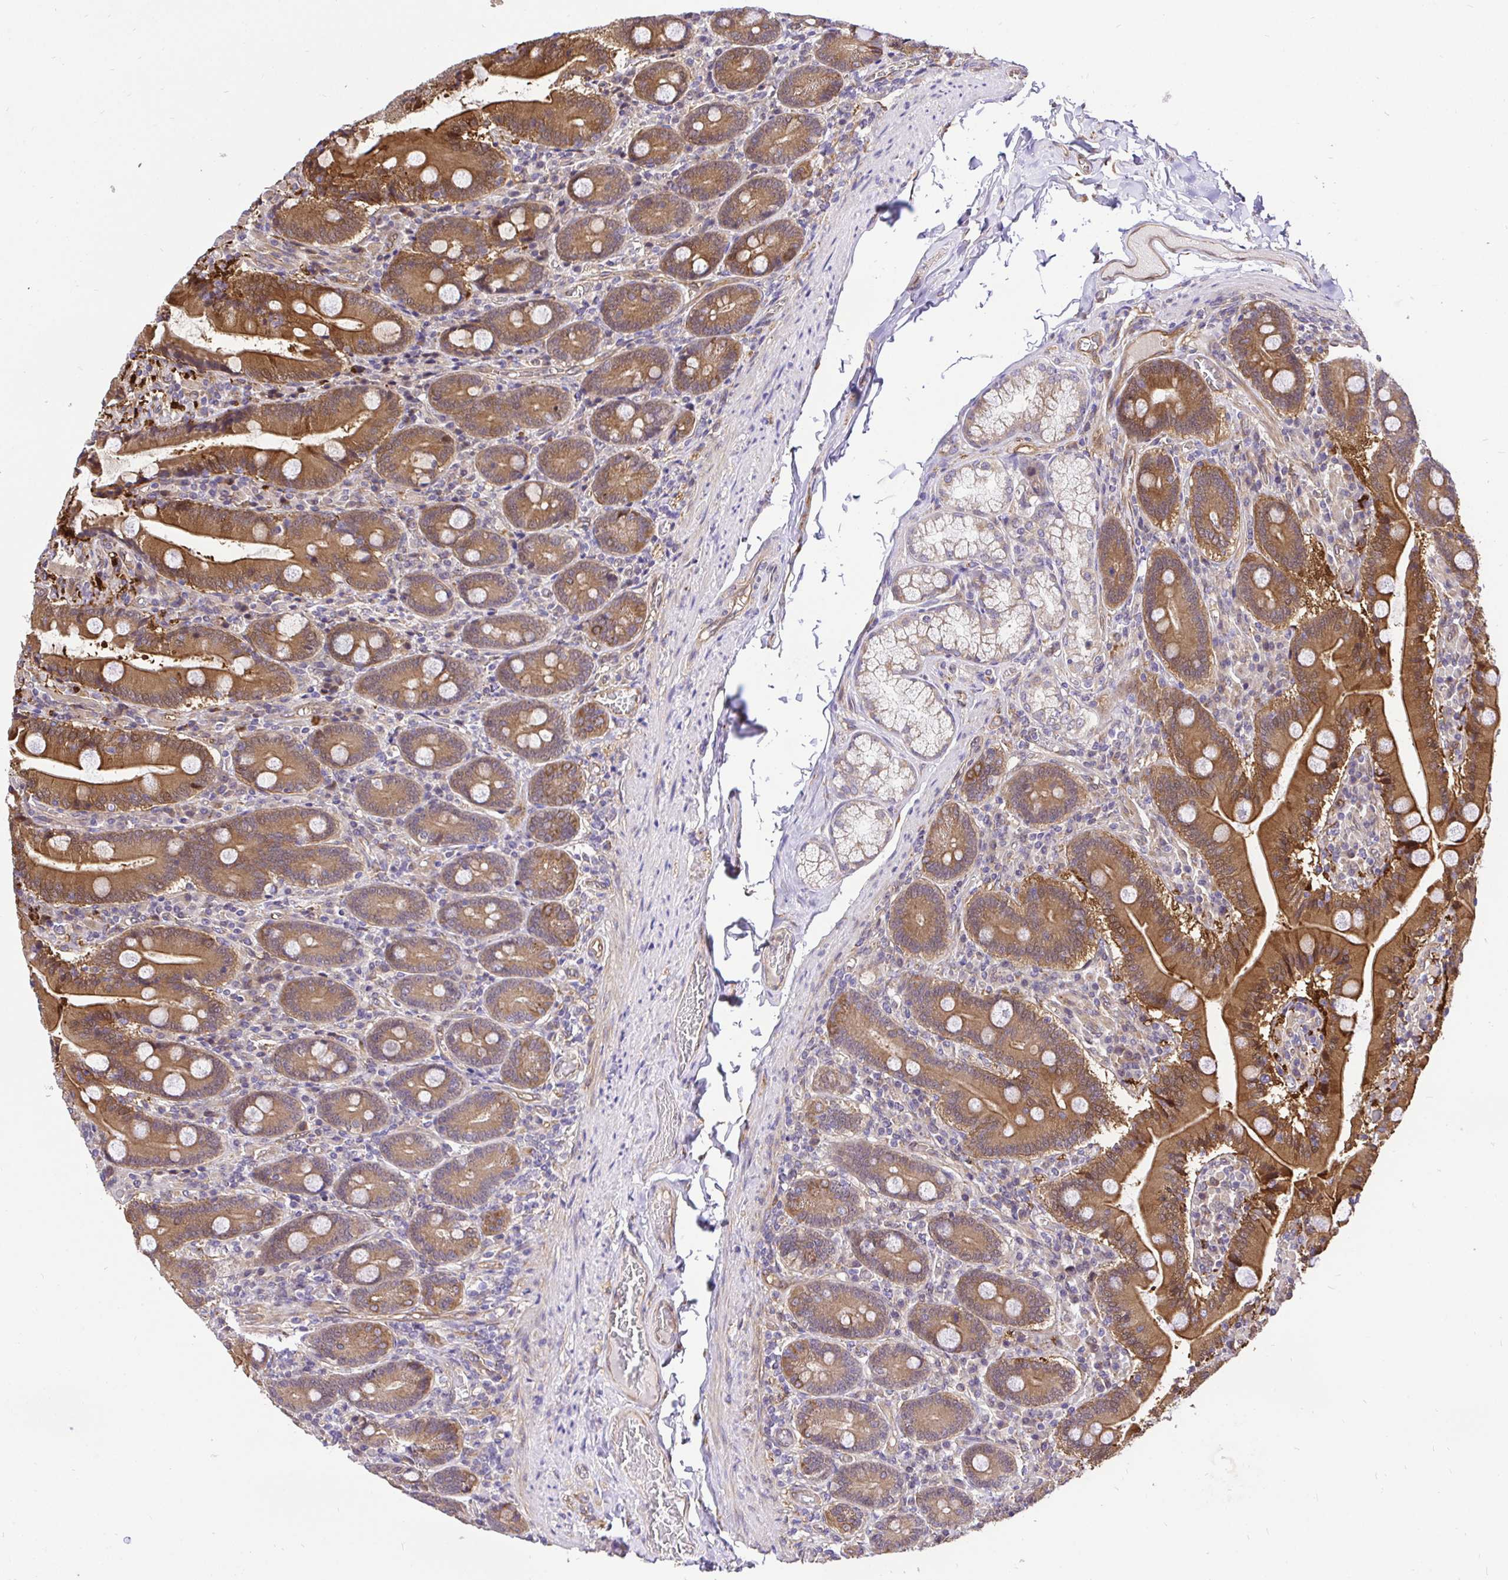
{"staining": {"intensity": "strong", "quantity": ">75%", "location": "cytoplasmic/membranous"}, "tissue": "duodenum", "cell_type": "Glandular cells", "image_type": "normal", "snomed": [{"axis": "morphology", "description": "Normal tissue, NOS"}, {"axis": "topography", "description": "Duodenum"}], "caption": "Strong cytoplasmic/membranous protein positivity is appreciated in approximately >75% of glandular cells in duodenum. The staining was performed using DAB (3,3'-diaminobenzidine) to visualize the protein expression in brown, while the nuclei were stained in blue with hematoxylin (Magnification: 20x).", "gene": "CCDC122", "patient": {"sex": "female", "age": 62}}